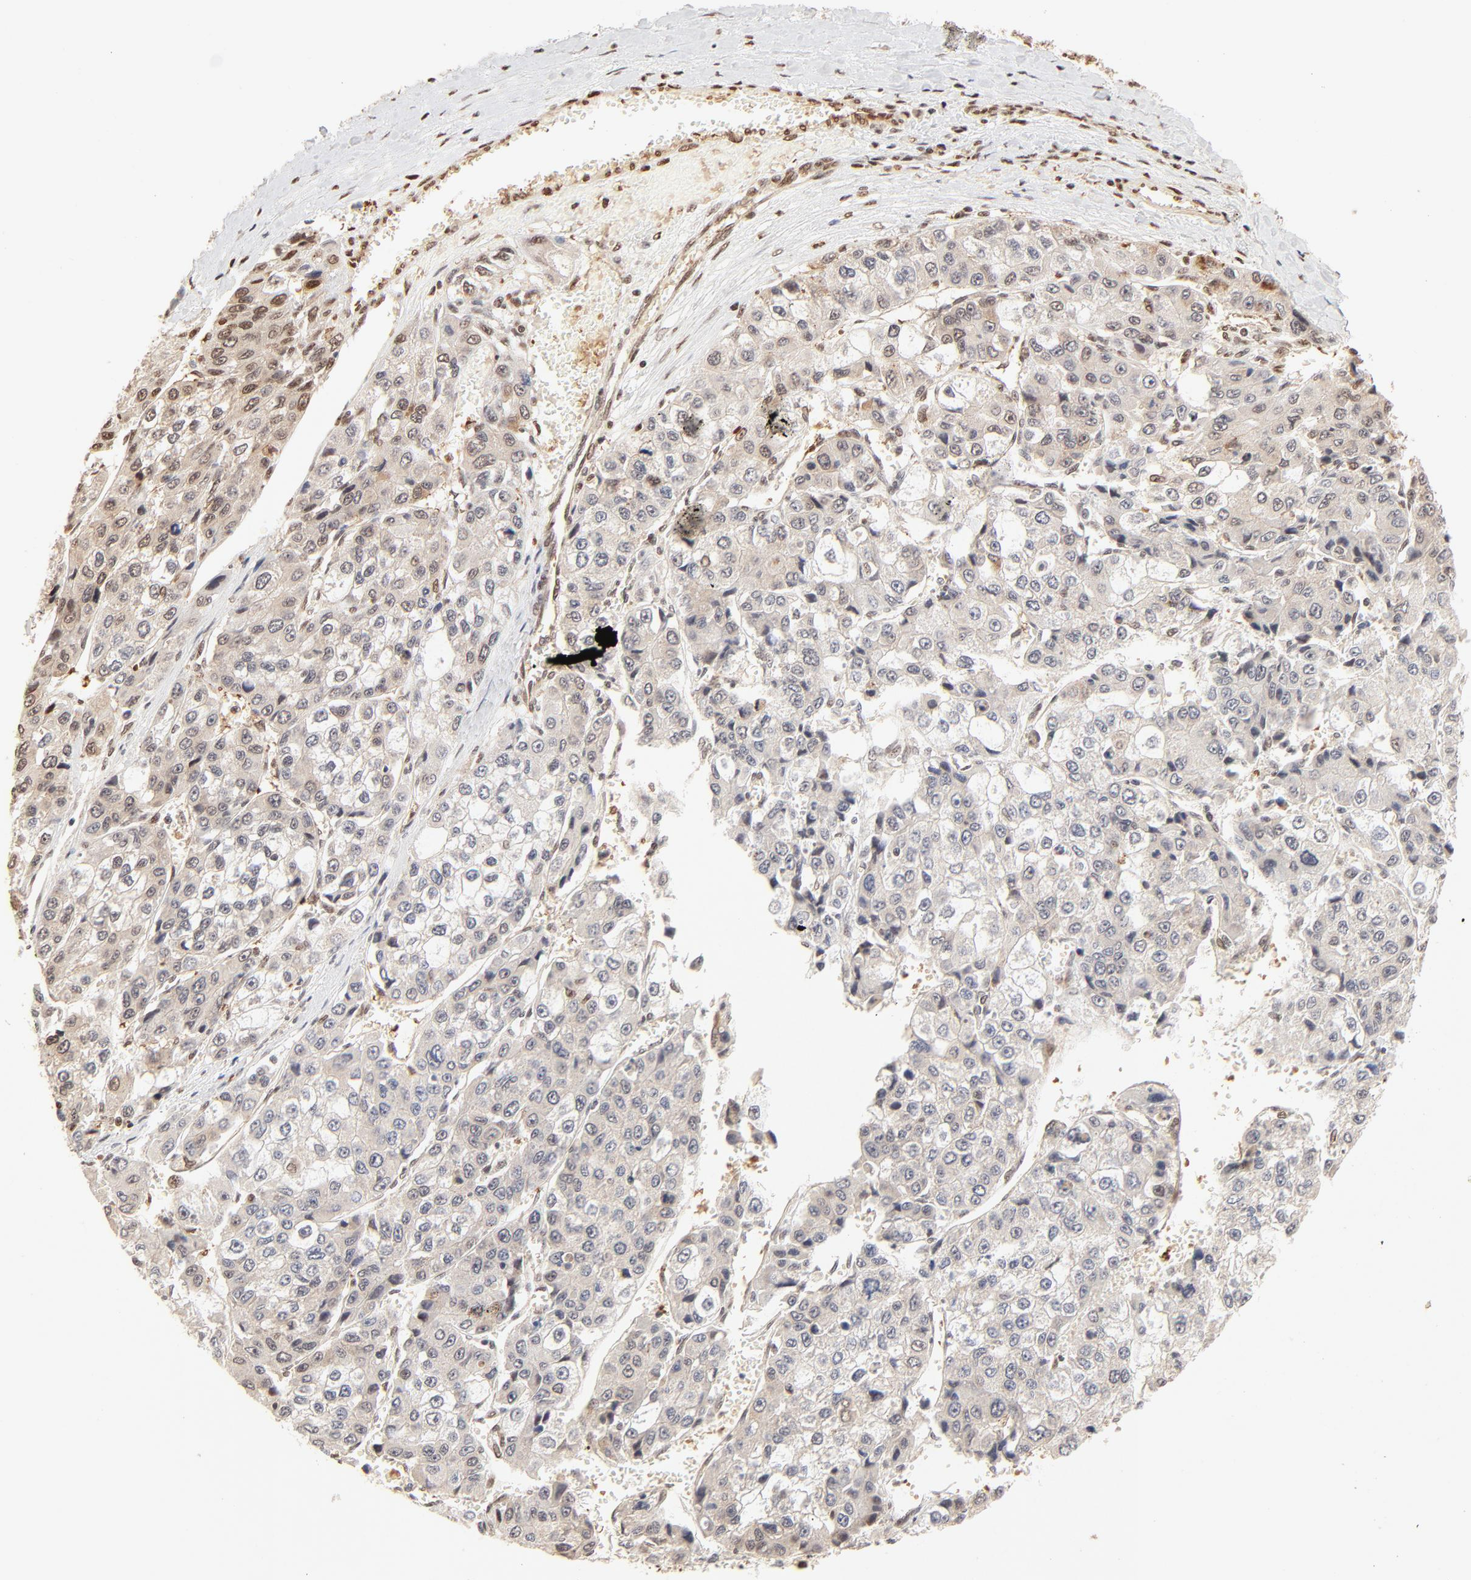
{"staining": {"intensity": "moderate", "quantity": ">75%", "location": "cytoplasmic/membranous"}, "tissue": "liver cancer", "cell_type": "Tumor cells", "image_type": "cancer", "snomed": [{"axis": "morphology", "description": "Carcinoma, Hepatocellular, NOS"}, {"axis": "topography", "description": "Liver"}], "caption": "Tumor cells exhibit medium levels of moderate cytoplasmic/membranous expression in approximately >75% of cells in liver hepatocellular carcinoma.", "gene": "FAM50A", "patient": {"sex": "female", "age": 66}}